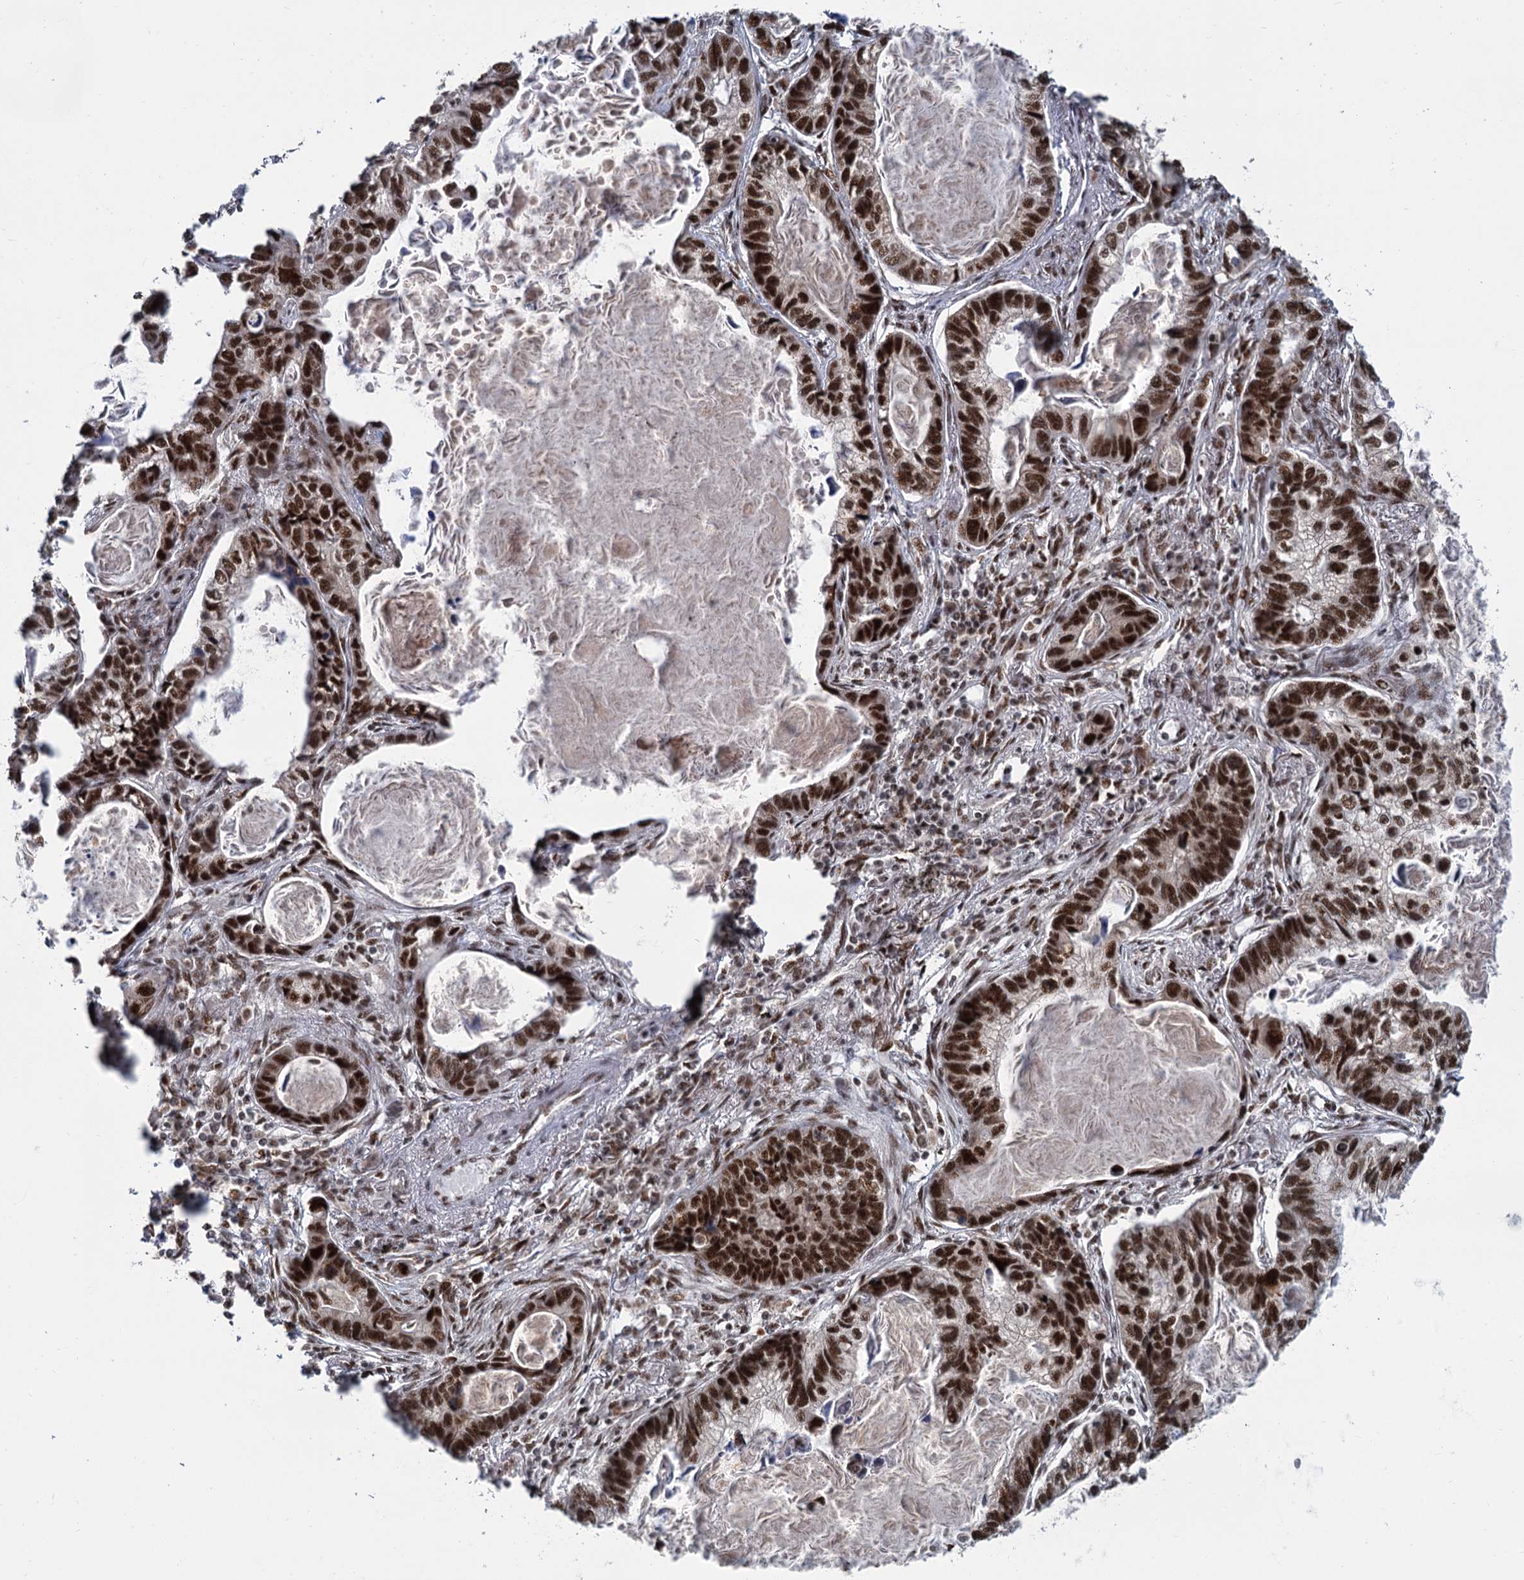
{"staining": {"intensity": "strong", "quantity": ">75%", "location": "nuclear"}, "tissue": "lung cancer", "cell_type": "Tumor cells", "image_type": "cancer", "snomed": [{"axis": "morphology", "description": "Adenocarcinoma, NOS"}, {"axis": "topography", "description": "Lung"}], "caption": "Approximately >75% of tumor cells in human lung adenocarcinoma exhibit strong nuclear protein expression as visualized by brown immunohistochemical staining.", "gene": "WBP4", "patient": {"sex": "male", "age": 67}}